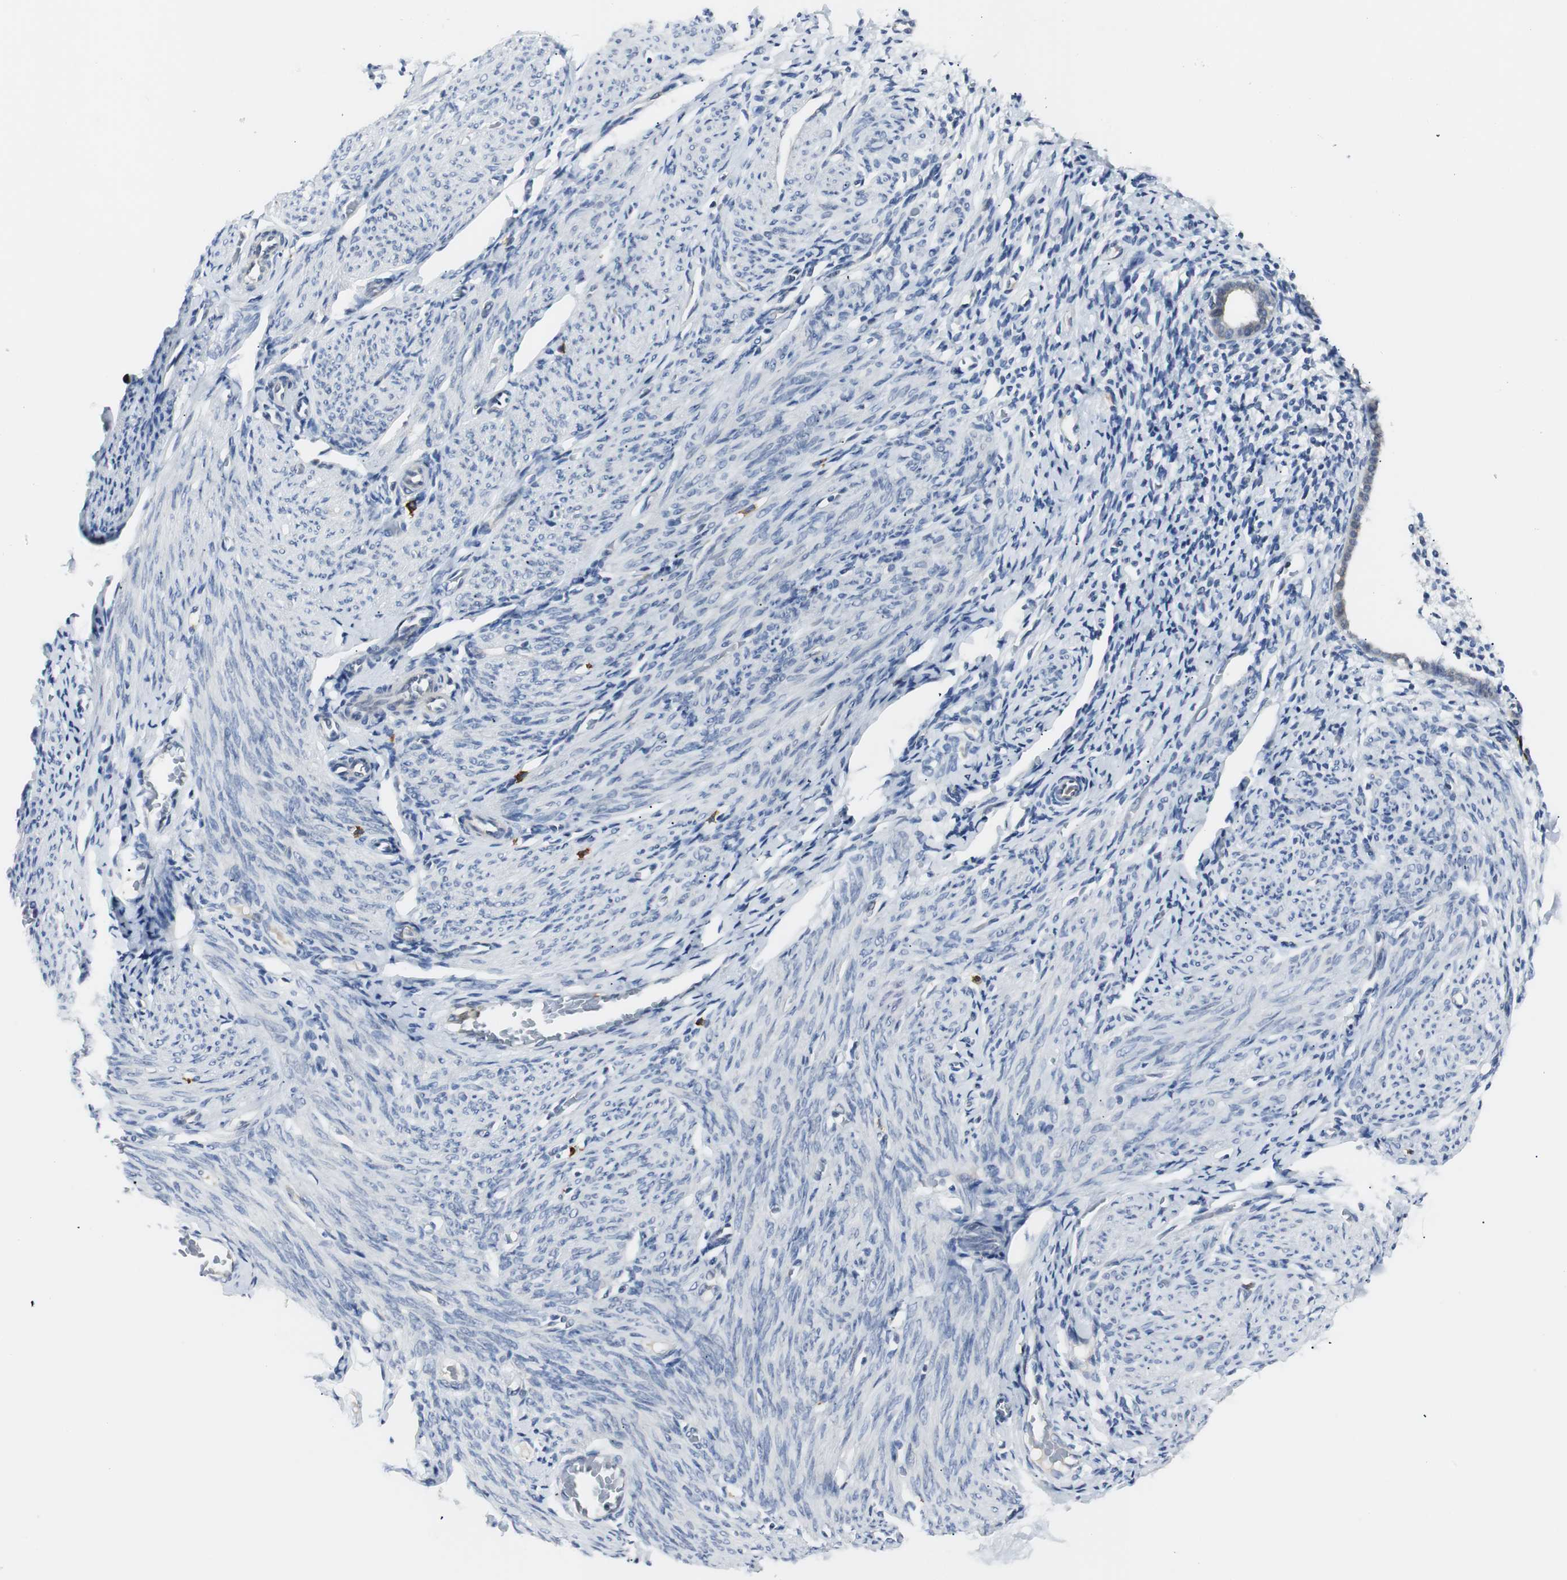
{"staining": {"intensity": "negative", "quantity": "none", "location": "none"}, "tissue": "endometrium", "cell_type": "Cells in endometrial stroma", "image_type": "normal", "snomed": [{"axis": "morphology", "description": "Normal tissue, NOS"}, {"axis": "topography", "description": "Endometrium"}], "caption": "DAB (3,3'-diaminobenzidine) immunohistochemical staining of benign endometrium shows no significant positivity in cells in endometrial stroma.", "gene": "RASA1", "patient": {"sex": "female", "age": 61}}